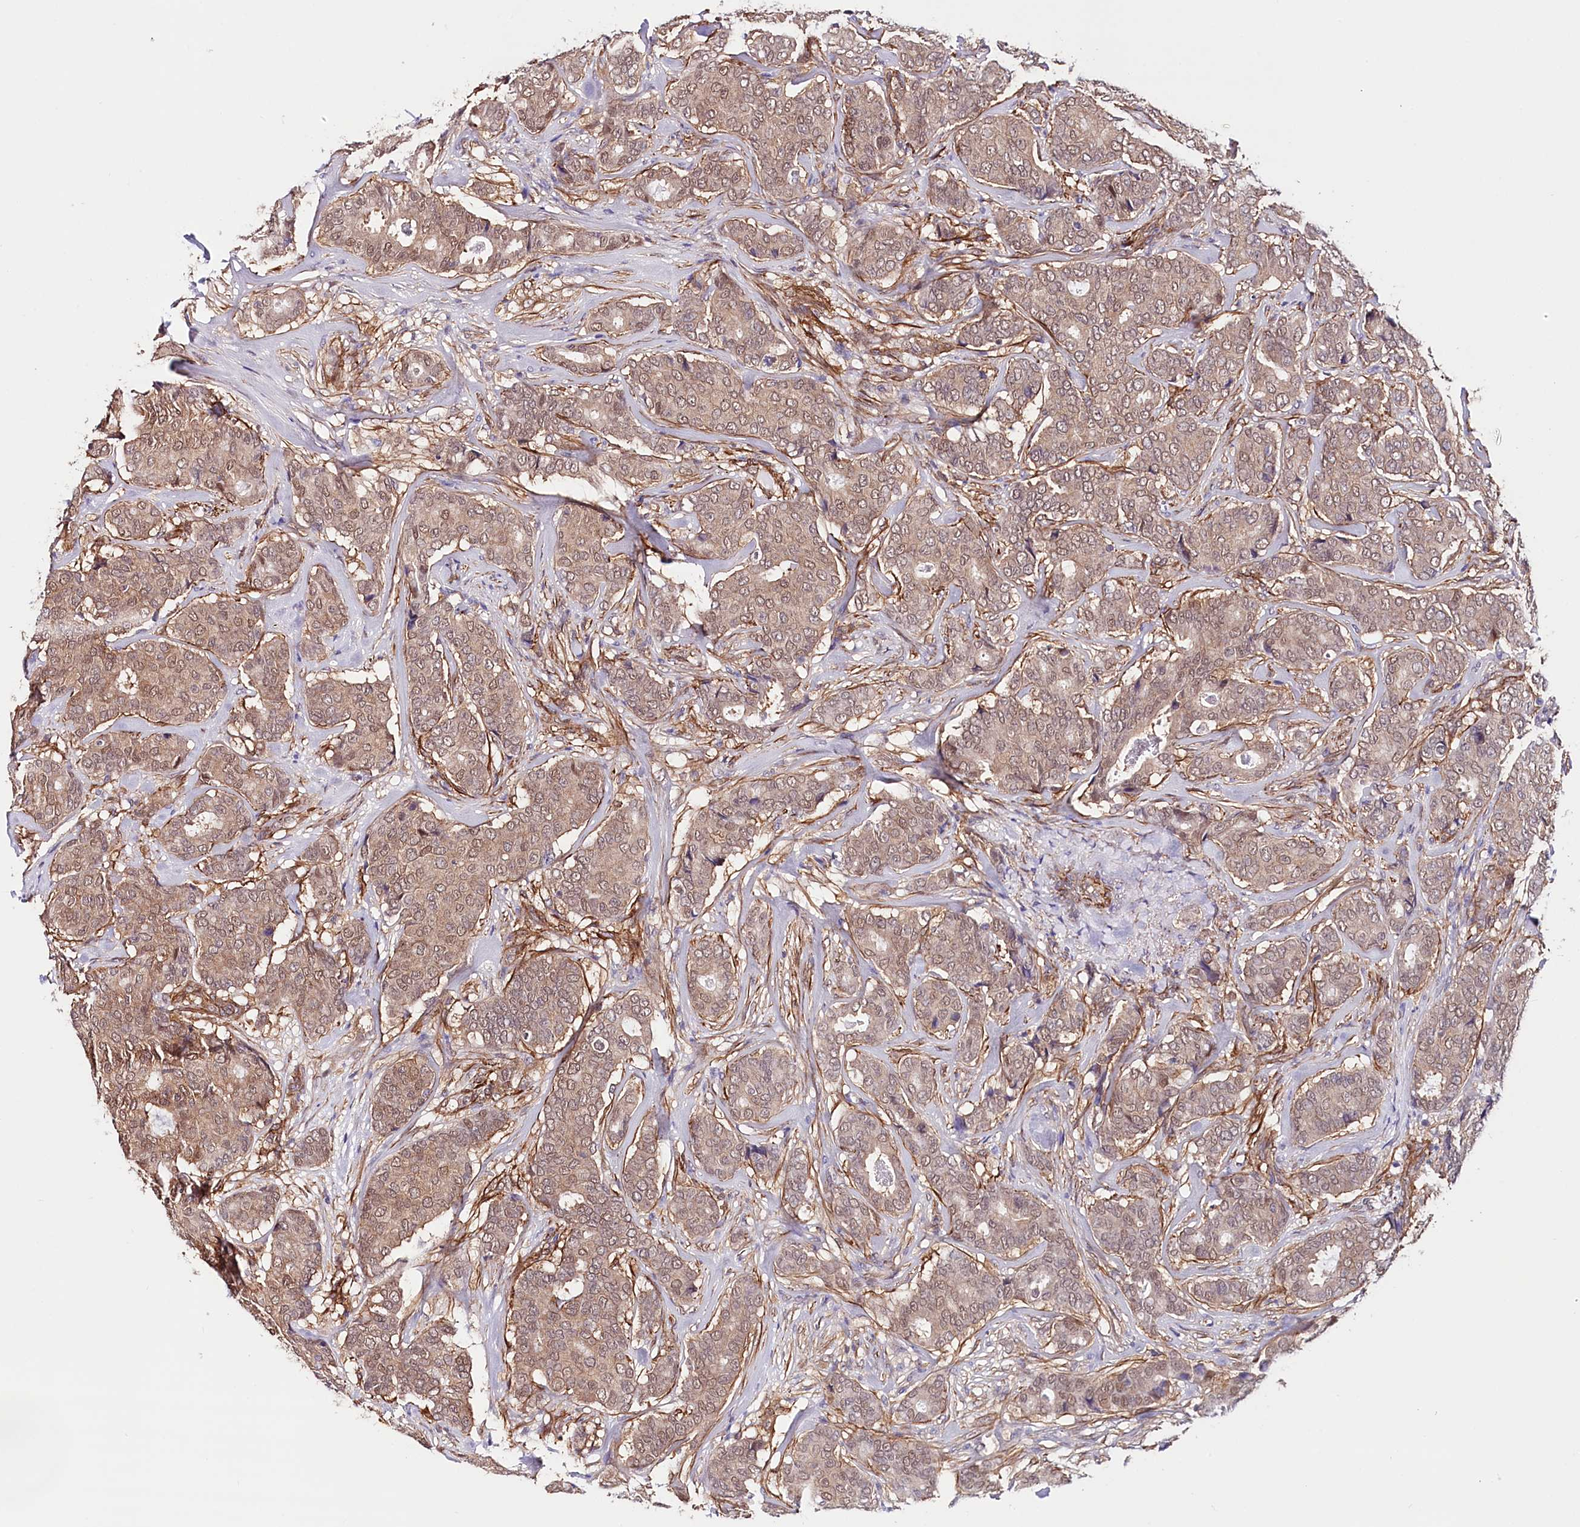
{"staining": {"intensity": "moderate", "quantity": ">75%", "location": "cytoplasmic/membranous,nuclear"}, "tissue": "breast cancer", "cell_type": "Tumor cells", "image_type": "cancer", "snomed": [{"axis": "morphology", "description": "Duct carcinoma"}, {"axis": "topography", "description": "Breast"}], "caption": "DAB (3,3'-diaminobenzidine) immunohistochemical staining of human breast invasive ductal carcinoma reveals moderate cytoplasmic/membranous and nuclear protein positivity in about >75% of tumor cells.", "gene": "PPP2R5B", "patient": {"sex": "female", "age": 75}}